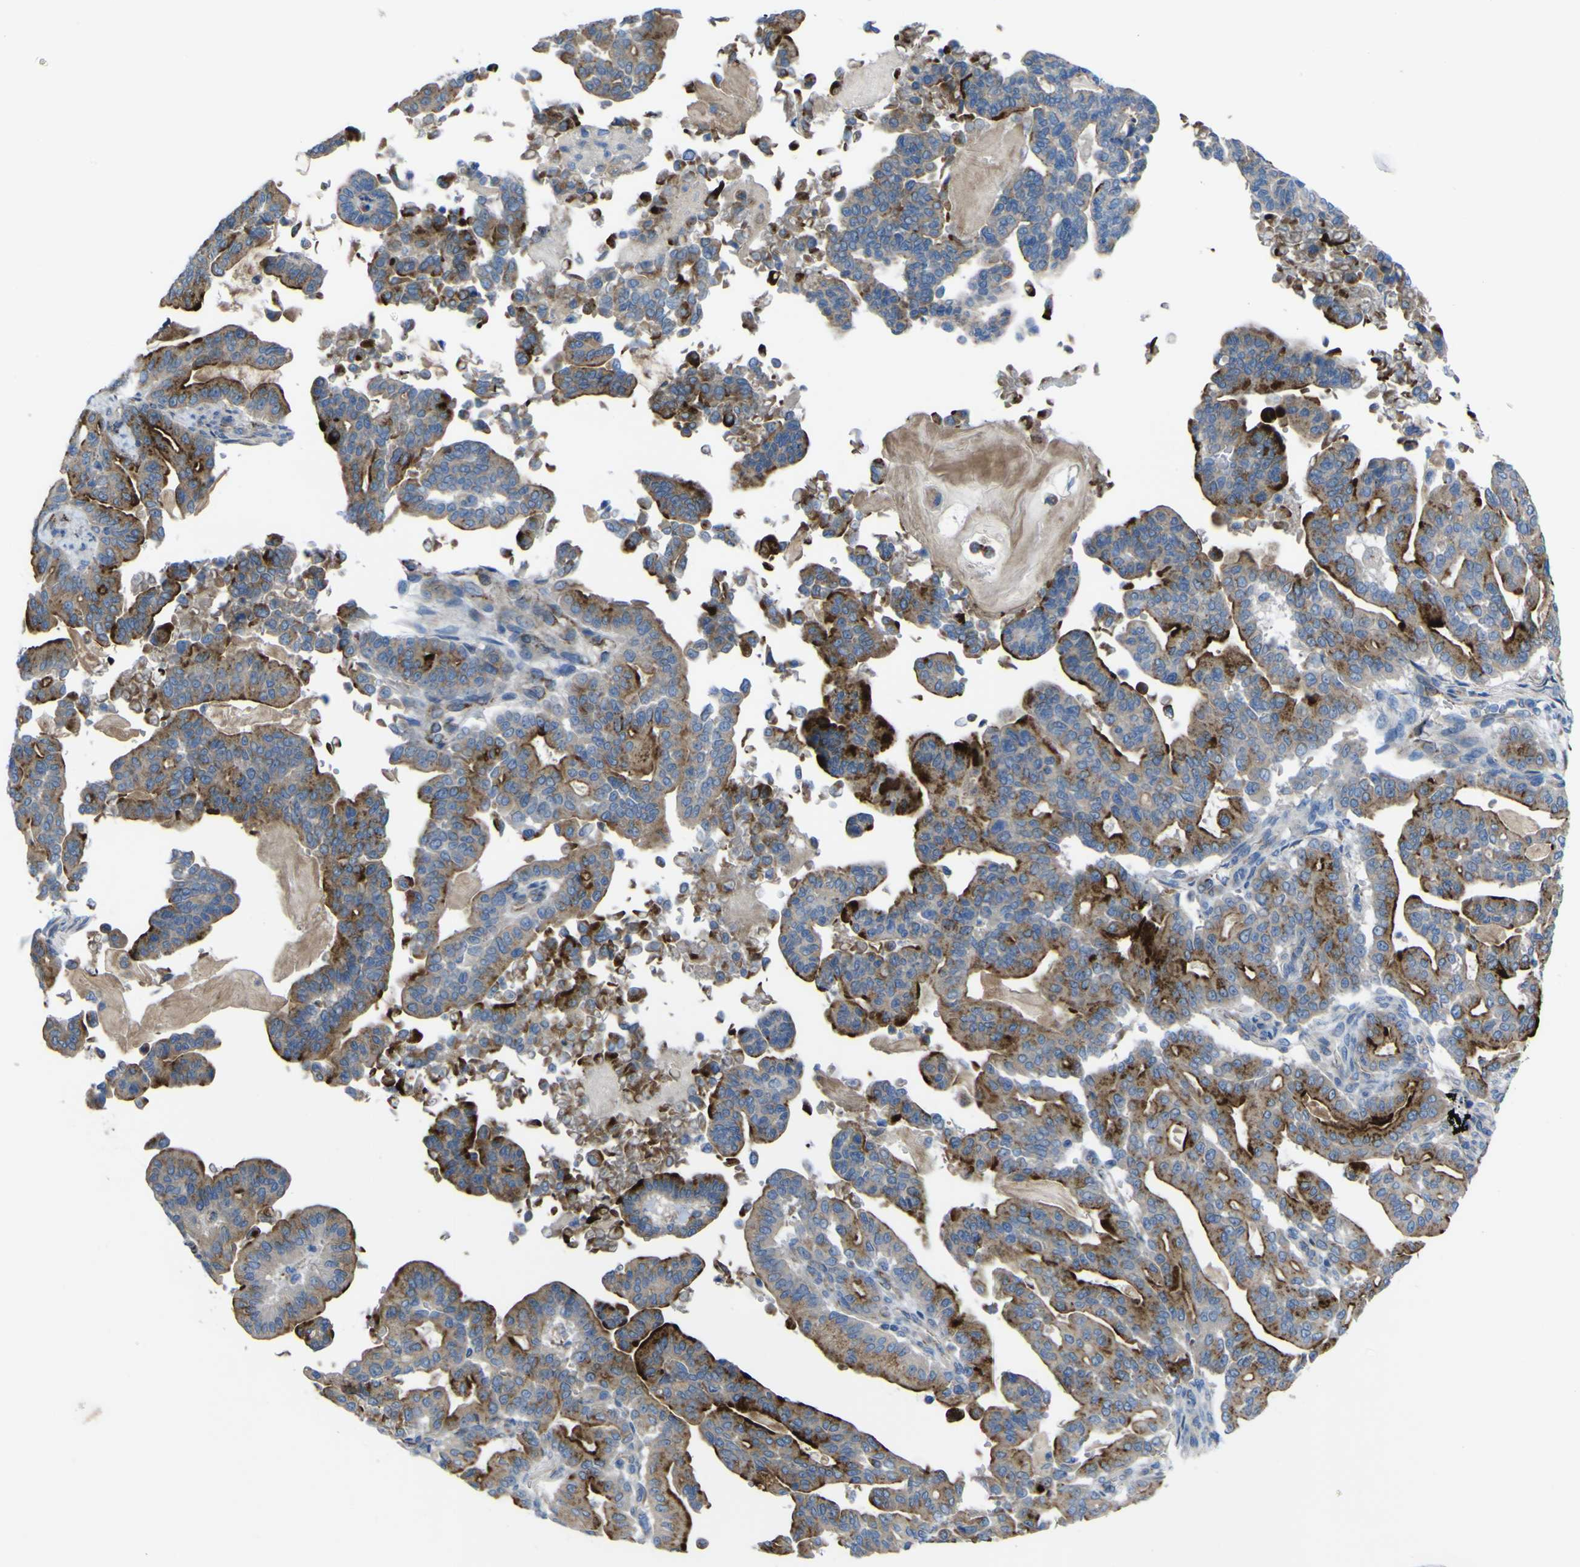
{"staining": {"intensity": "strong", "quantity": ">75%", "location": "cytoplasmic/membranous"}, "tissue": "pancreatic cancer", "cell_type": "Tumor cells", "image_type": "cancer", "snomed": [{"axis": "morphology", "description": "Adenocarcinoma, NOS"}, {"axis": "topography", "description": "Pancreas"}], "caption": "Immunohistochemistry (IHC) staining of pancreatic cancer, which exhibits high levels of strong cytoplasmic/membranous expression in about >75% of tumor cells indicating strong cytoplasmic/membranous protein staining. The staining was performed using DAB (brown) for protein detection and nuclei were counterstained in hematoxylin (blue).", "gene": "CST3", "patient": {"sex": "male", "age": 63}}